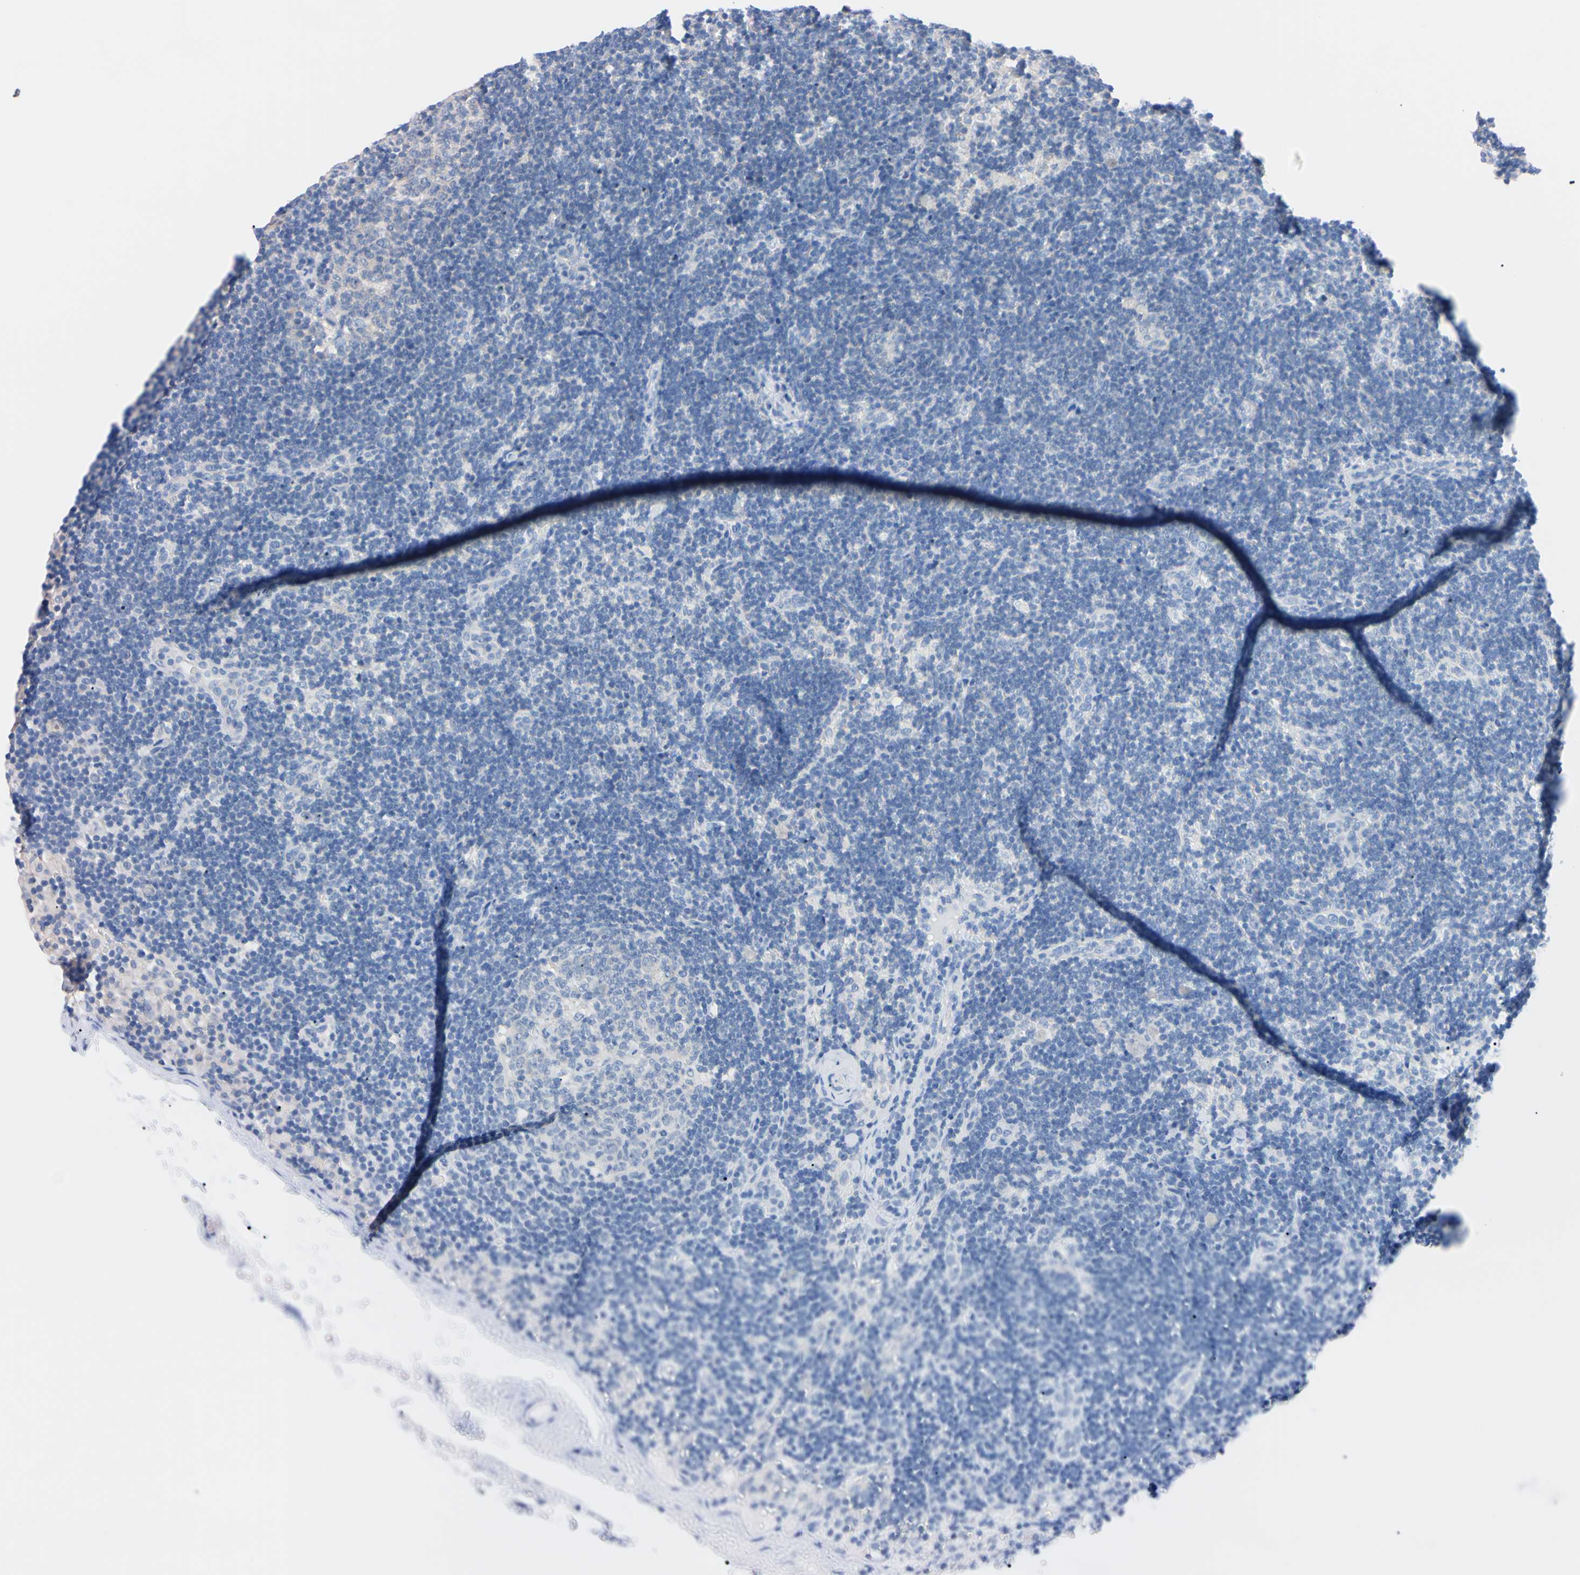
{"staining": {"intensity": "negative", "quantity": "none", "location": "none"}, "tissue": "lymph node", "cell_type": "Germinal center cells", "image_type": "normal", "snomed": [{"axis": "morphology", "description": "Normal tissue, NOS"}, {"axis": "topography", "description": "Lymph node"}], "caption": "An immunohistochemistry micrograph of benign lymph node is shown. There is no staining in germinal center cells of lymph node.", "gene": "RARS1", "patient": {"sex": "female", "age": 14}}